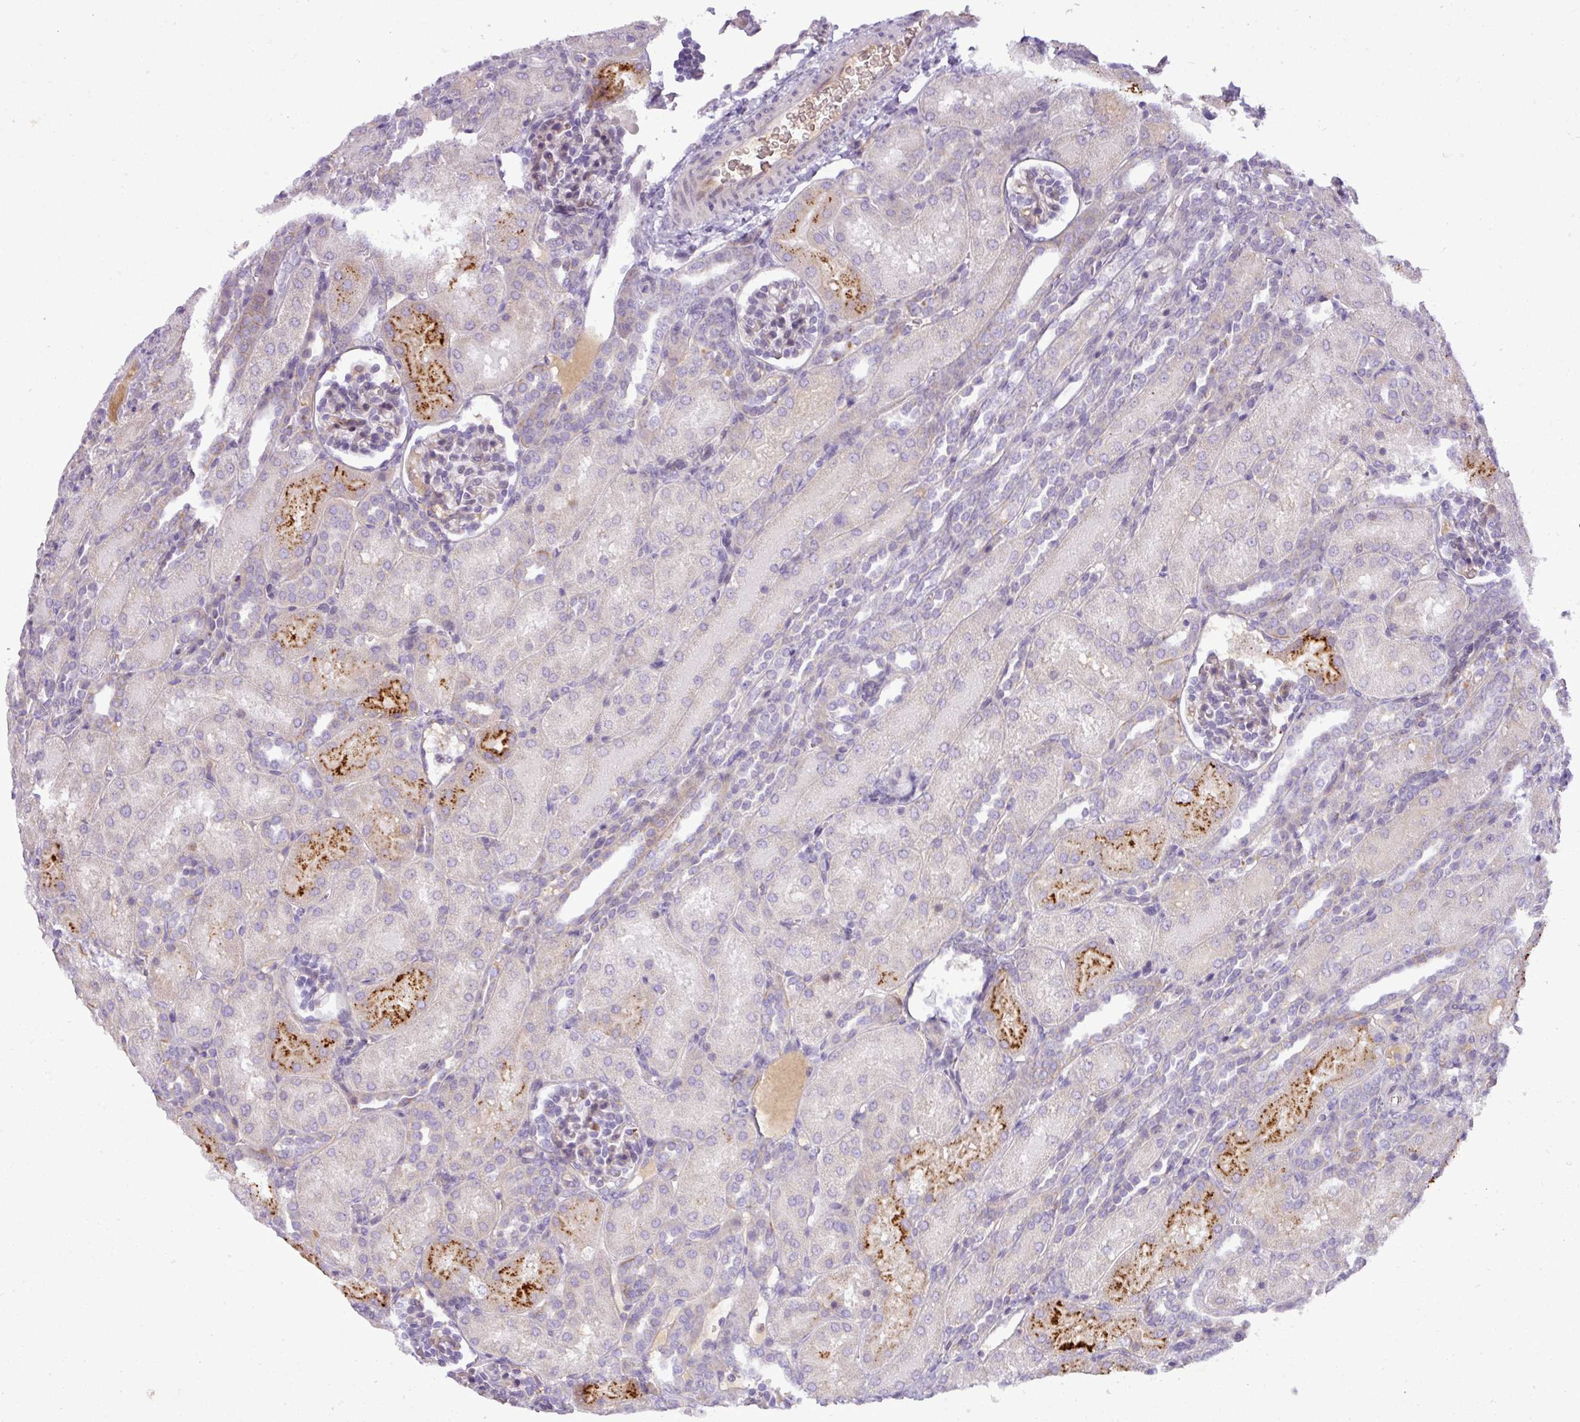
{"staining": {"intensity": "weak", "quantity": "<25%", "location": "cytoplasmic/membranous"}, "tissue": "kidney", "cell_type": "Cells in glomeruli", "image_type": "normal", "snomed": [{"axis": "morphology", "description": "Normal tissue, NOS"}, {"axis": "topography", "description": "Kidney"}], "caption": "DAB (3,3'-diaminobenzidine) immunohistochemical staining of normal human kidney reveals no significant staining in cells in glomeruli. The staining was performed using DAB (3,3'-diaminobenzidine) to visualize the protein expression in brown, while the nuclei were stained in blue with hematoxylin (Magnification: 20x).", "gene": "C4A", "patient": {"sex": "male", "age": 1}}